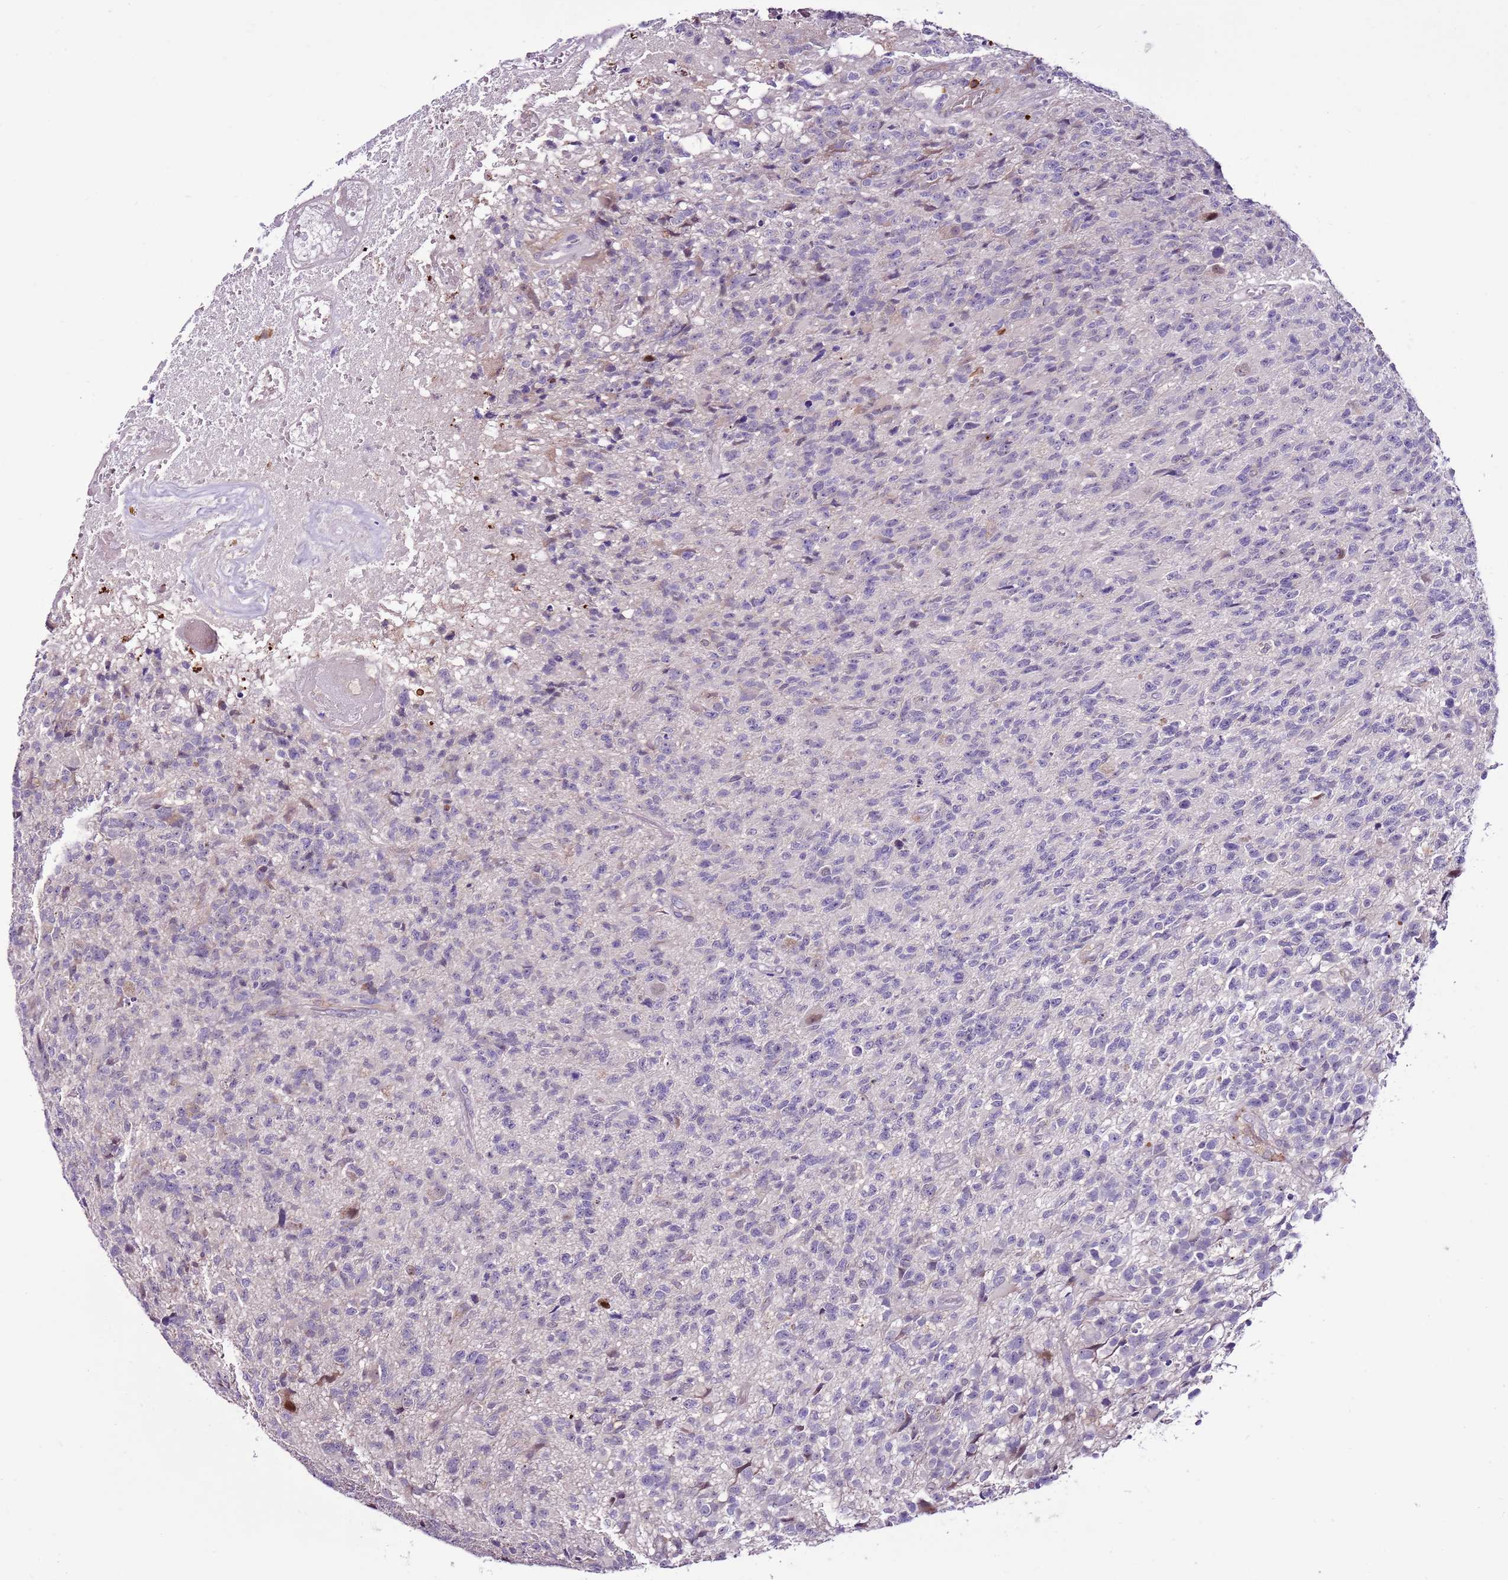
{"staining": {"intensity": "negative", "quantity": "none", "location": "none"}, "tissue": "glioma", "cell_type": "Tumor cells", "image_type": "cancer", "snomed": [{"axis": "morphology", "description": "Glioma, malignant, High grade"}, {"axis": "topography", "description": "Brain"}], "caption": "Malignant glioma (high-grade) was stained to show a protein in brown. There is no significant staining in tumor cells.", "gene": "ZSWIM1", "patient": {"sex": "male", "age": 76}}